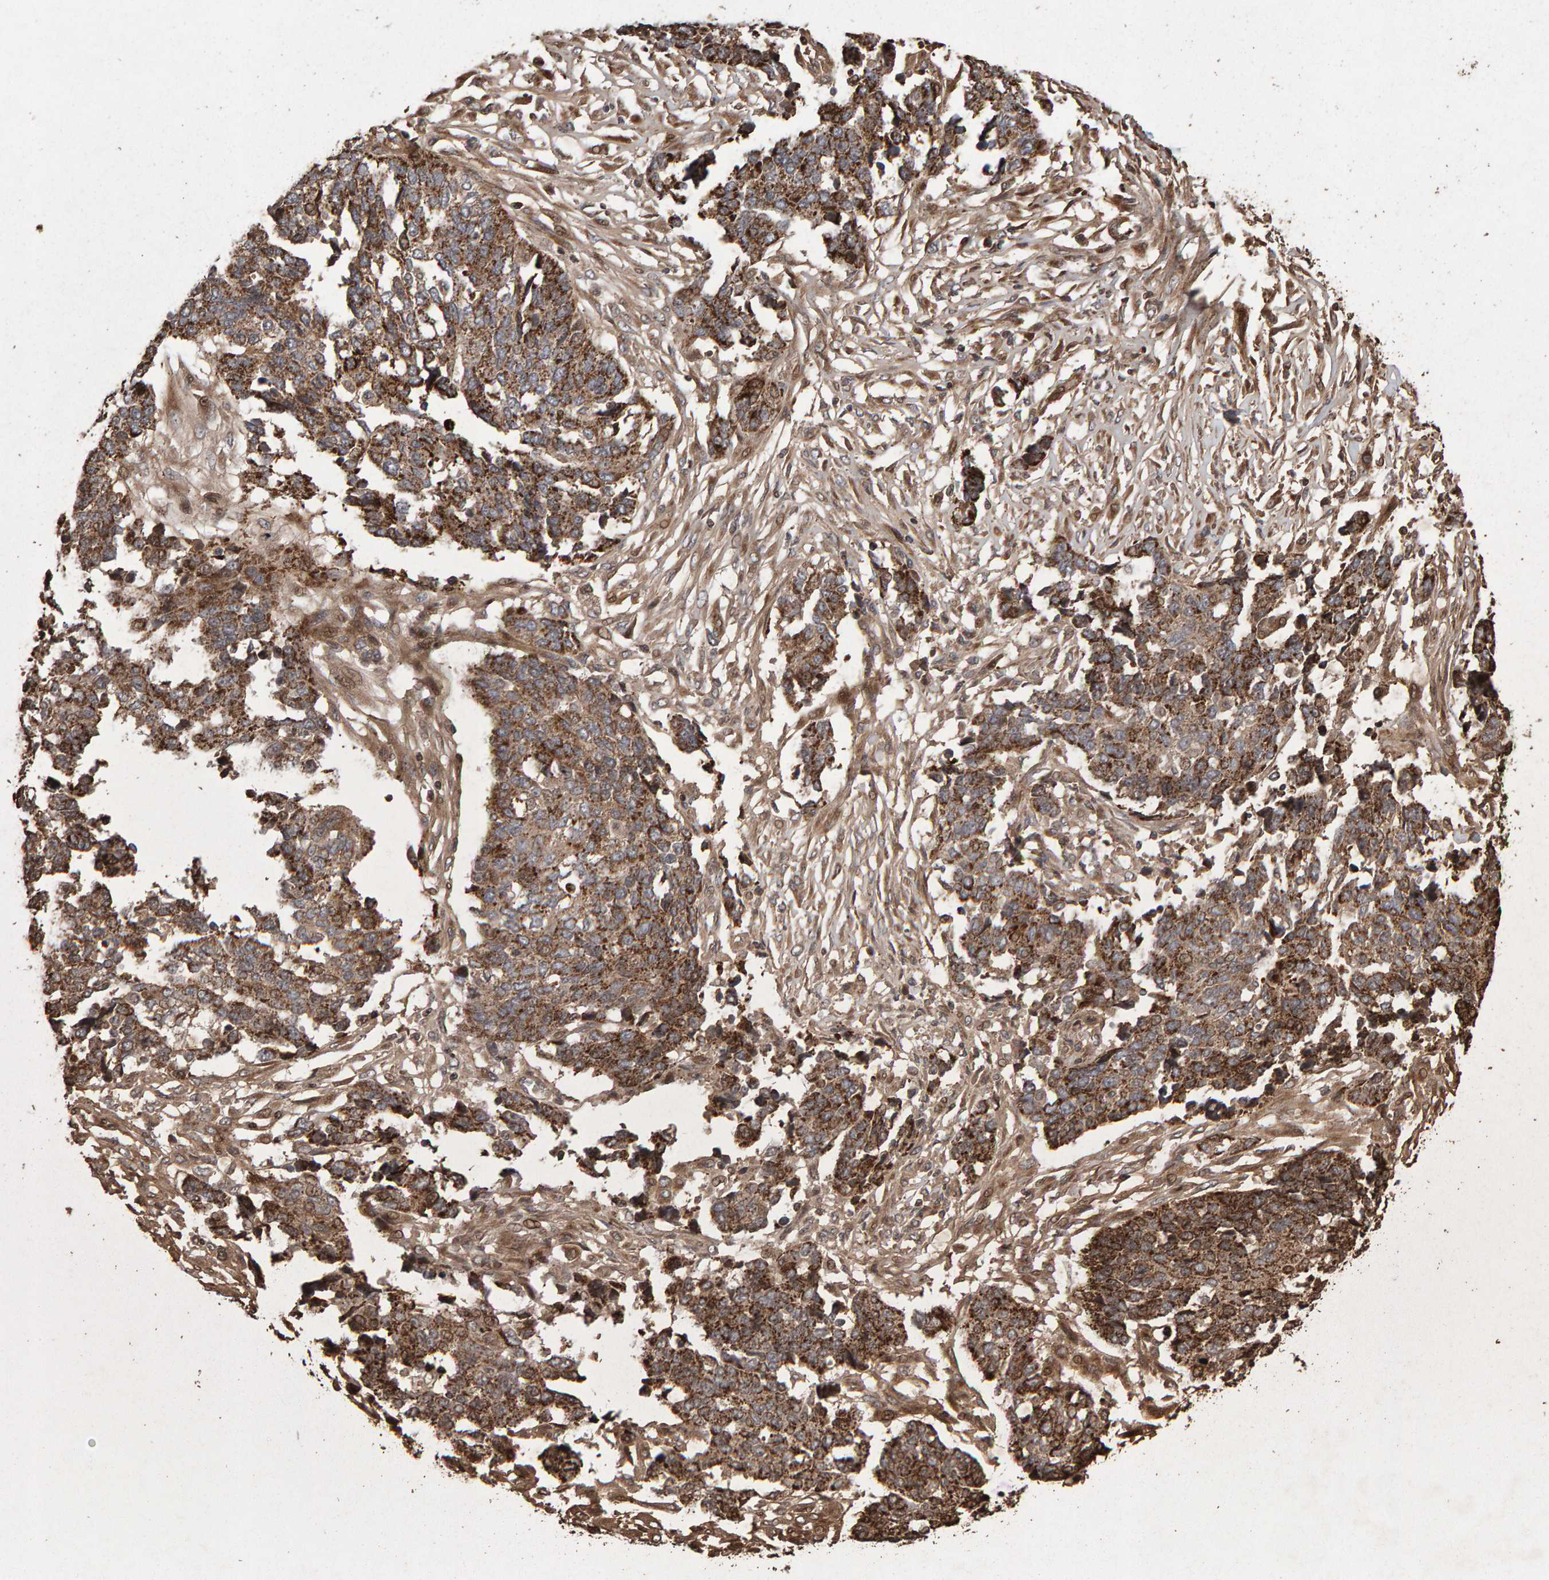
{"staining": {"intensity": "strong", "quantity": ">75%", "location": "cytoplasmic/membranous"}, "tissue": "ovarian cancer", "cell_type": "Tumor cells", "image_type": "cancer", "snomed": [{"axis": "morphology", "description": "Cystadenocarcinoma, serous, NOS"}, {"axis": "topography", "description": "Ovary"}], "caption": "Immunohistochemical staining of ovarian cancer demonstrates high levels of strong cytoplasmic/membranous protein positivity in approximately >75% of tumor cells. (IHC, brightfield microscopy, high magnification).", "gene": "OSBP2", "patient": {"sex": "female", "age": 44}}